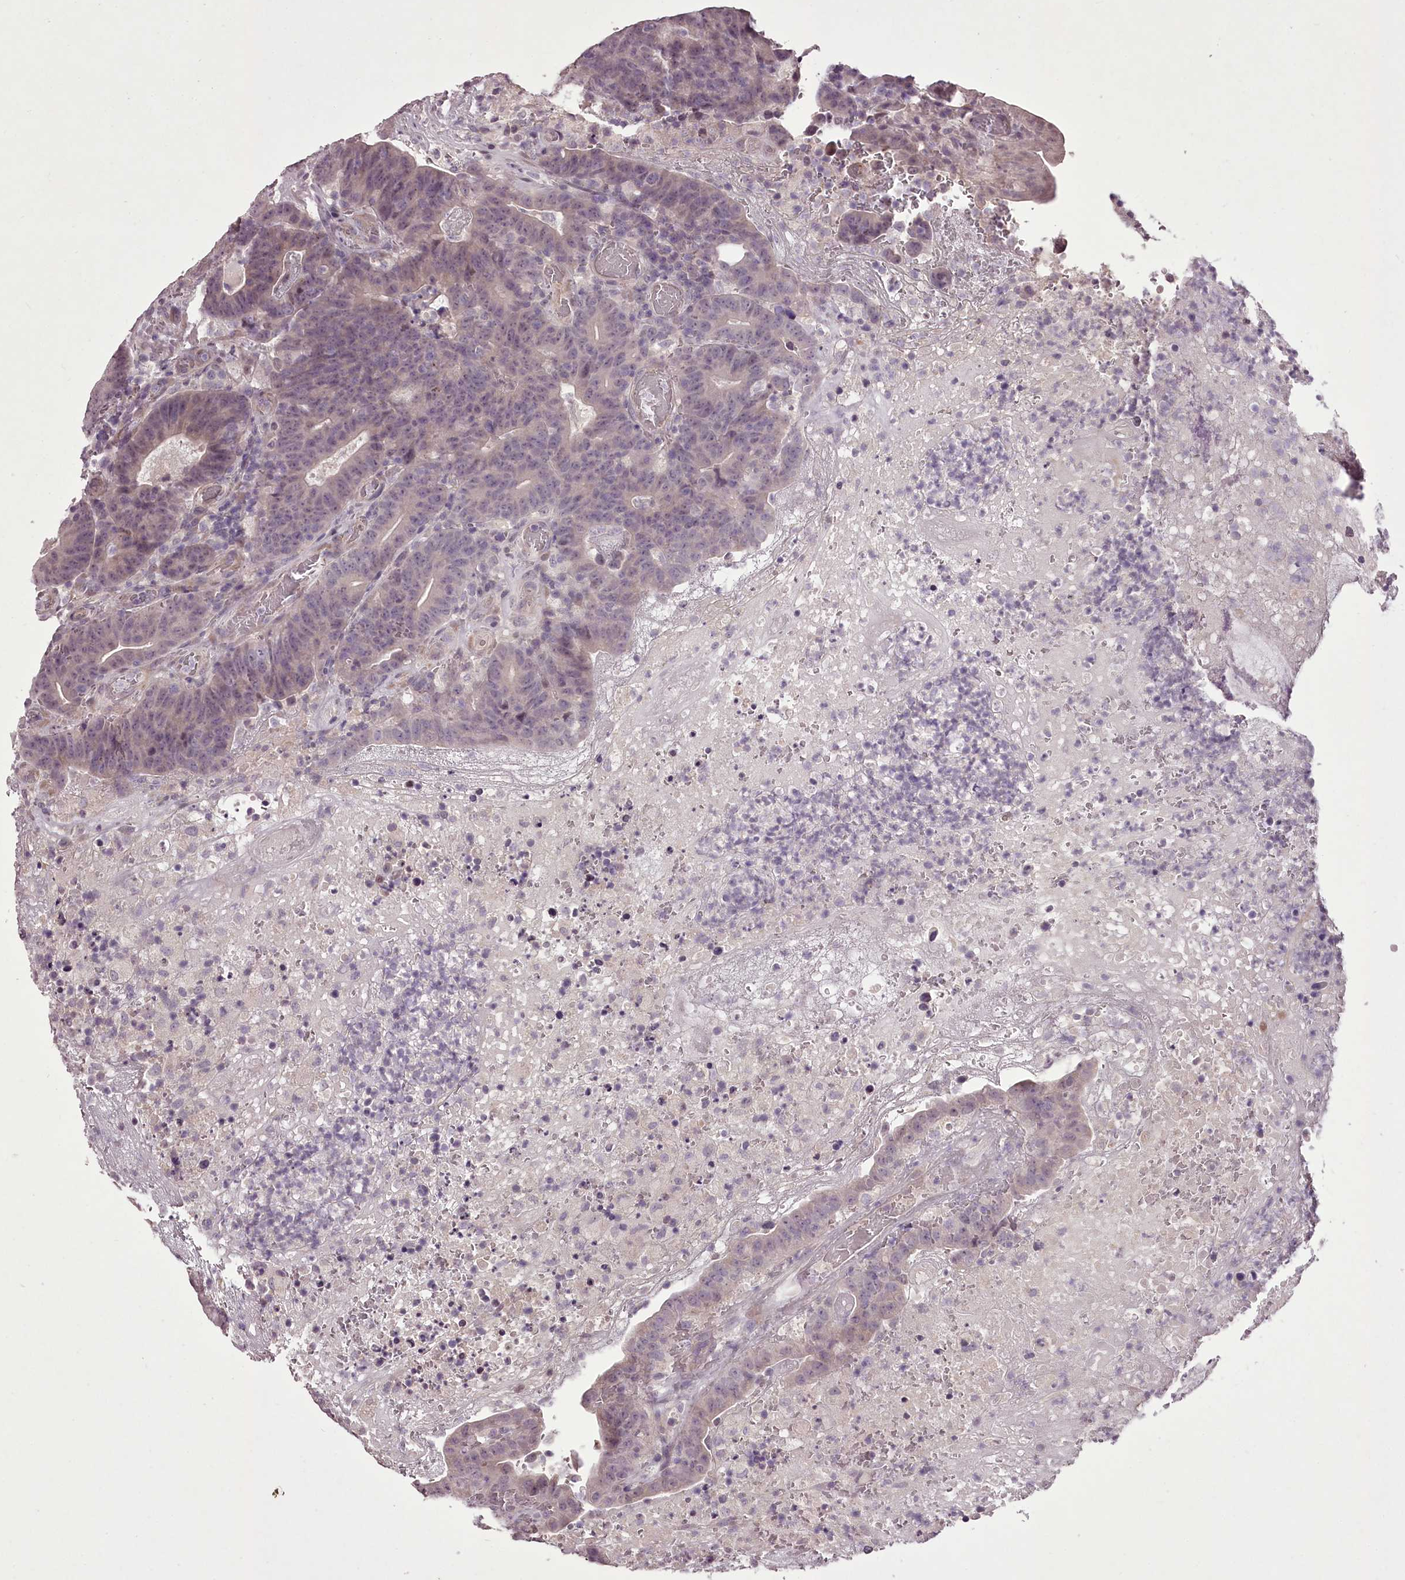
{"staining": {"intensity": "weak", "quantity": "<25%", "location": "cytoplasmic/membranous"}, "tissue": "colorectal cancer", "cell_type": "Tumor cells", "image_type": "cancer", "snomed": [{"axis": "morphology", "description": "Normal tissue, NOS"}, {"axis": "morphology", "description": "Adenocarcinoma, NOS"}, {"axis": "topography", "description": "Colon"}], "caption": "IHC histopathology image of neoplastic tissue: human adenocarcinoma (colorectal) stained with DAB (3,3'-diaminobenzidine) reveals no significant protein staining in tumor cells. The staining is performed using DAB (3,3'-diaminobenzidine) brown chromogen with nuclei counter-stained in using hematoxylin.", "gene": "C1orf56", "patient": {"sex": "female", "age": 75}}